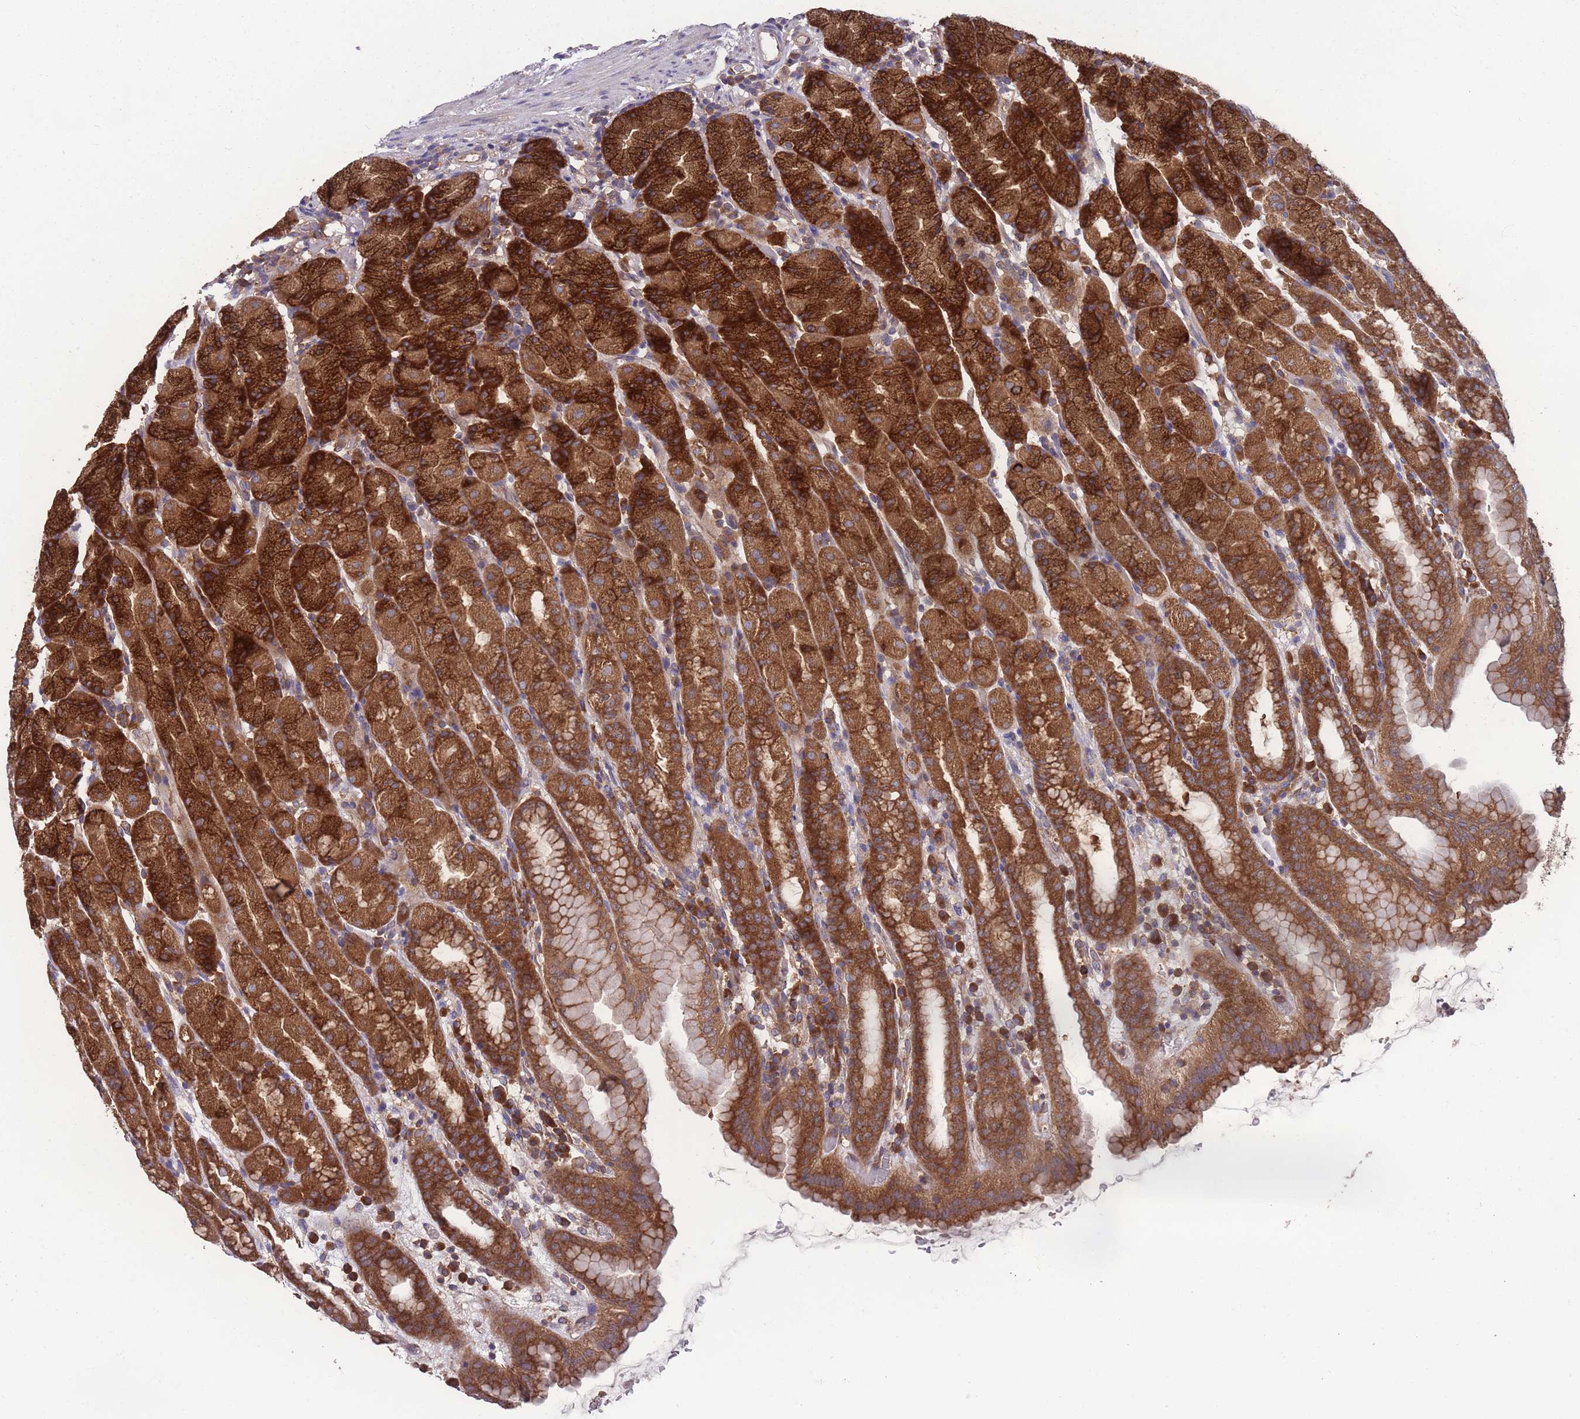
{"staining": {"intensity": "strong", "quantity": ">75%", "location": "cytoplasmic/membranous"}, "tissue": "stomach", "cell_type": "Glandular cells", "image_type": "normal", "snomed": [{"axis": "morphology", "description": "Normal tissue, NOS"}, {"axis": "topography", "description": "Stomach, upper"}], "caption": "Immunohistochemical staining of normal stomach demonstrates strong cytoplasmic/membranous protein positivity in about >75% of glandular cells.", "gene": "ZPR1", "patient": {"sex": "male", "age": 68}}